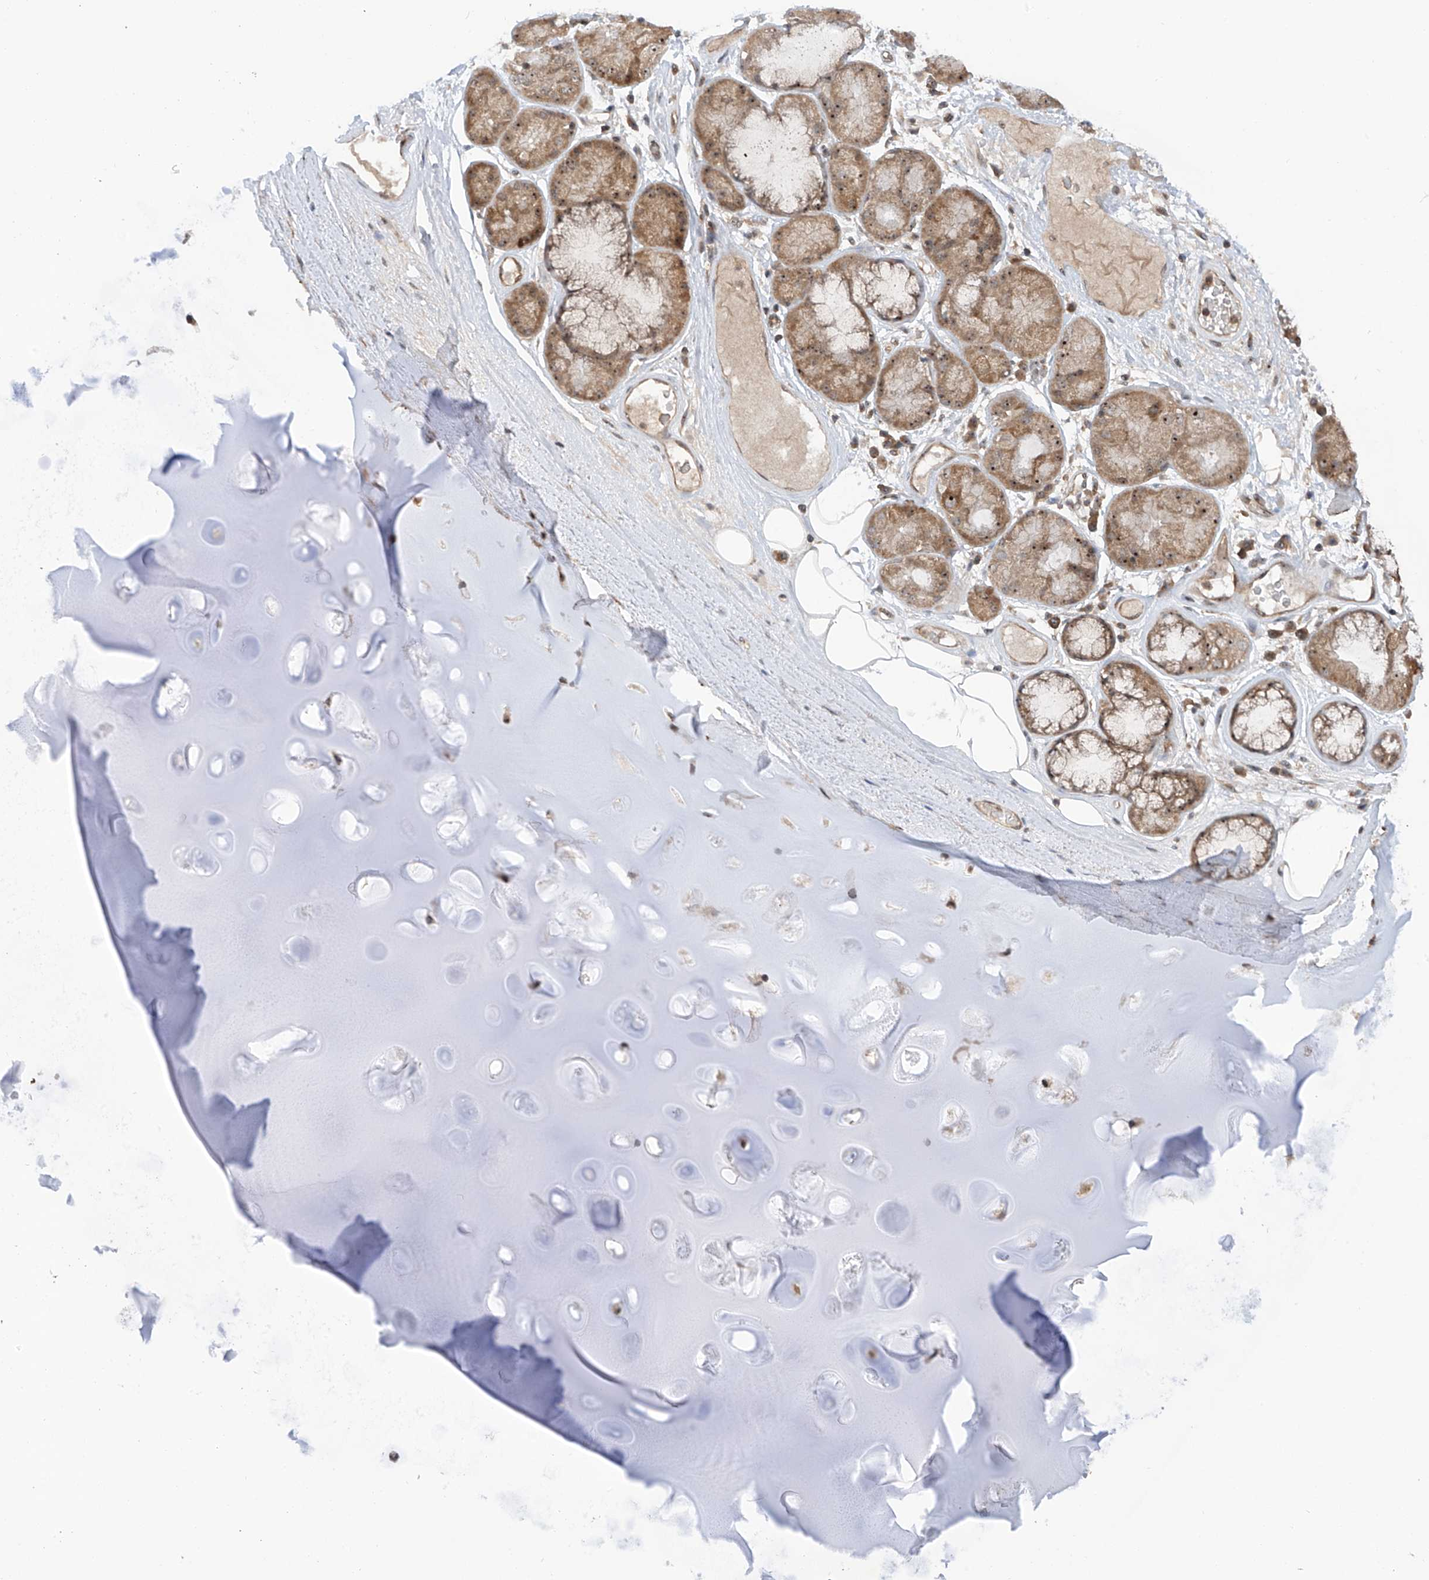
{"staining": {"intensity": "weak", "quantity": "<25%", "location": "cytoplasmic/membranous"}, "tissue": "adipose tissue", "cell_type": "Adipocytes", "image_type": "normal", "snomed": [{"axis": "morphology", "description": "Normal tissue, NOS"}, {"axis": "morphology", "description": "Squamous cell carcinoma, NOS"}, {"axis": "topography", "description": "Lymph node"}, {"axis": "topography", "description": "Bronchus"}, {"axis": "topography", "description": "Lung"}], "caption": "The IHC photomicrograph has no significant expression in adipocytes of adipose tissue. (DAB immunohistochemistry visualized using brightfield microscopy, high magnification).", "gene": "C1orf131", "patient": {"sex": "male", "age": 66}}